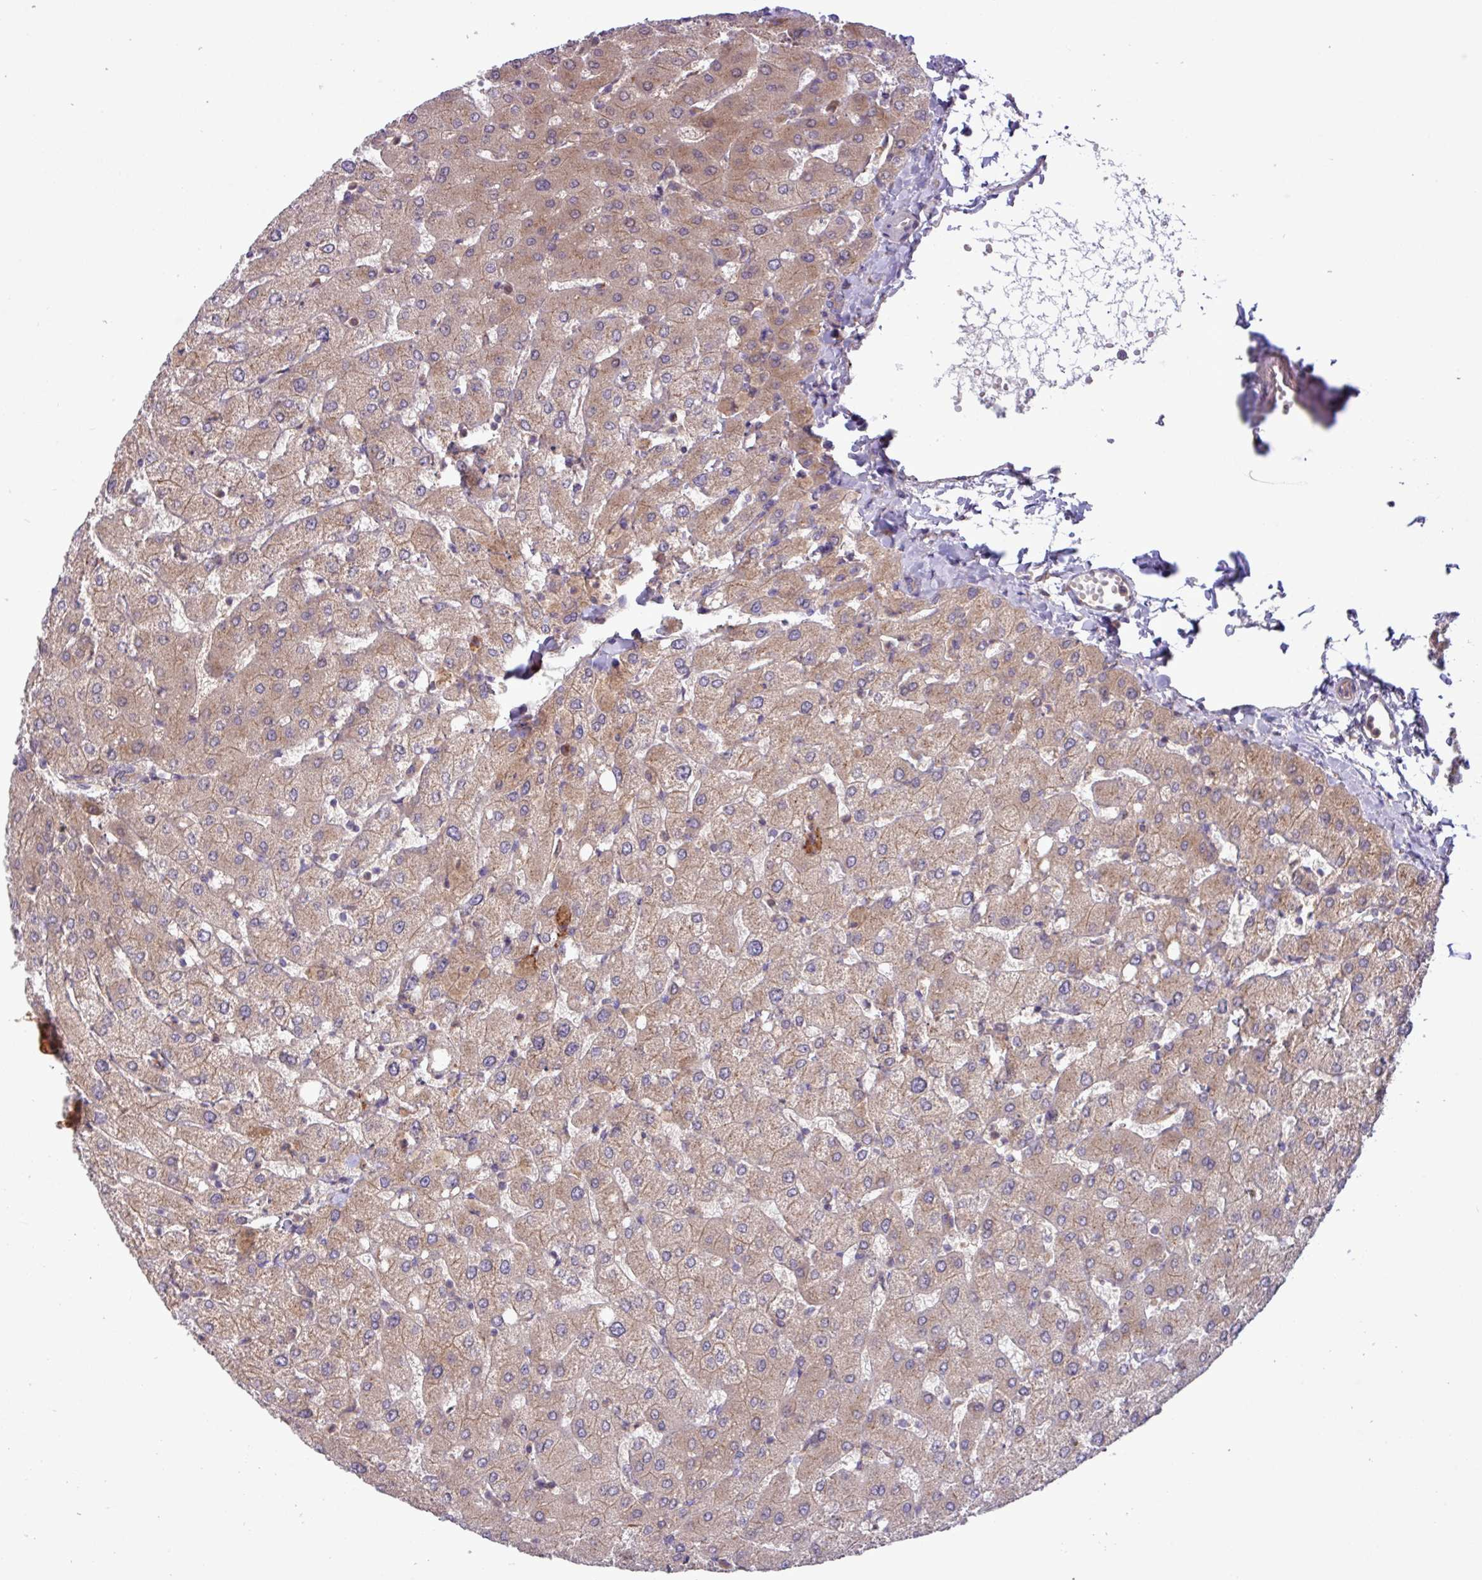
{"staining": {"intensity": "moderate", "quantity": ">75%", "location": "cytoplasmic/membranous"}, "tissue": "liver", "cell_type": "Cholangiocytes", "image_type": "normal", "snomed": [{"axis": "morphology", "description": "Normal tissue, NOS"}, {"axis": "topography", "description": "Liver"}], "caption": "A brown stain labels moderate cytoplasmic/membranous expression of a protein in cholangiocytes of normal liver.", "gene": "RAB19", "patient": {"sex": "female", "age": 54}}